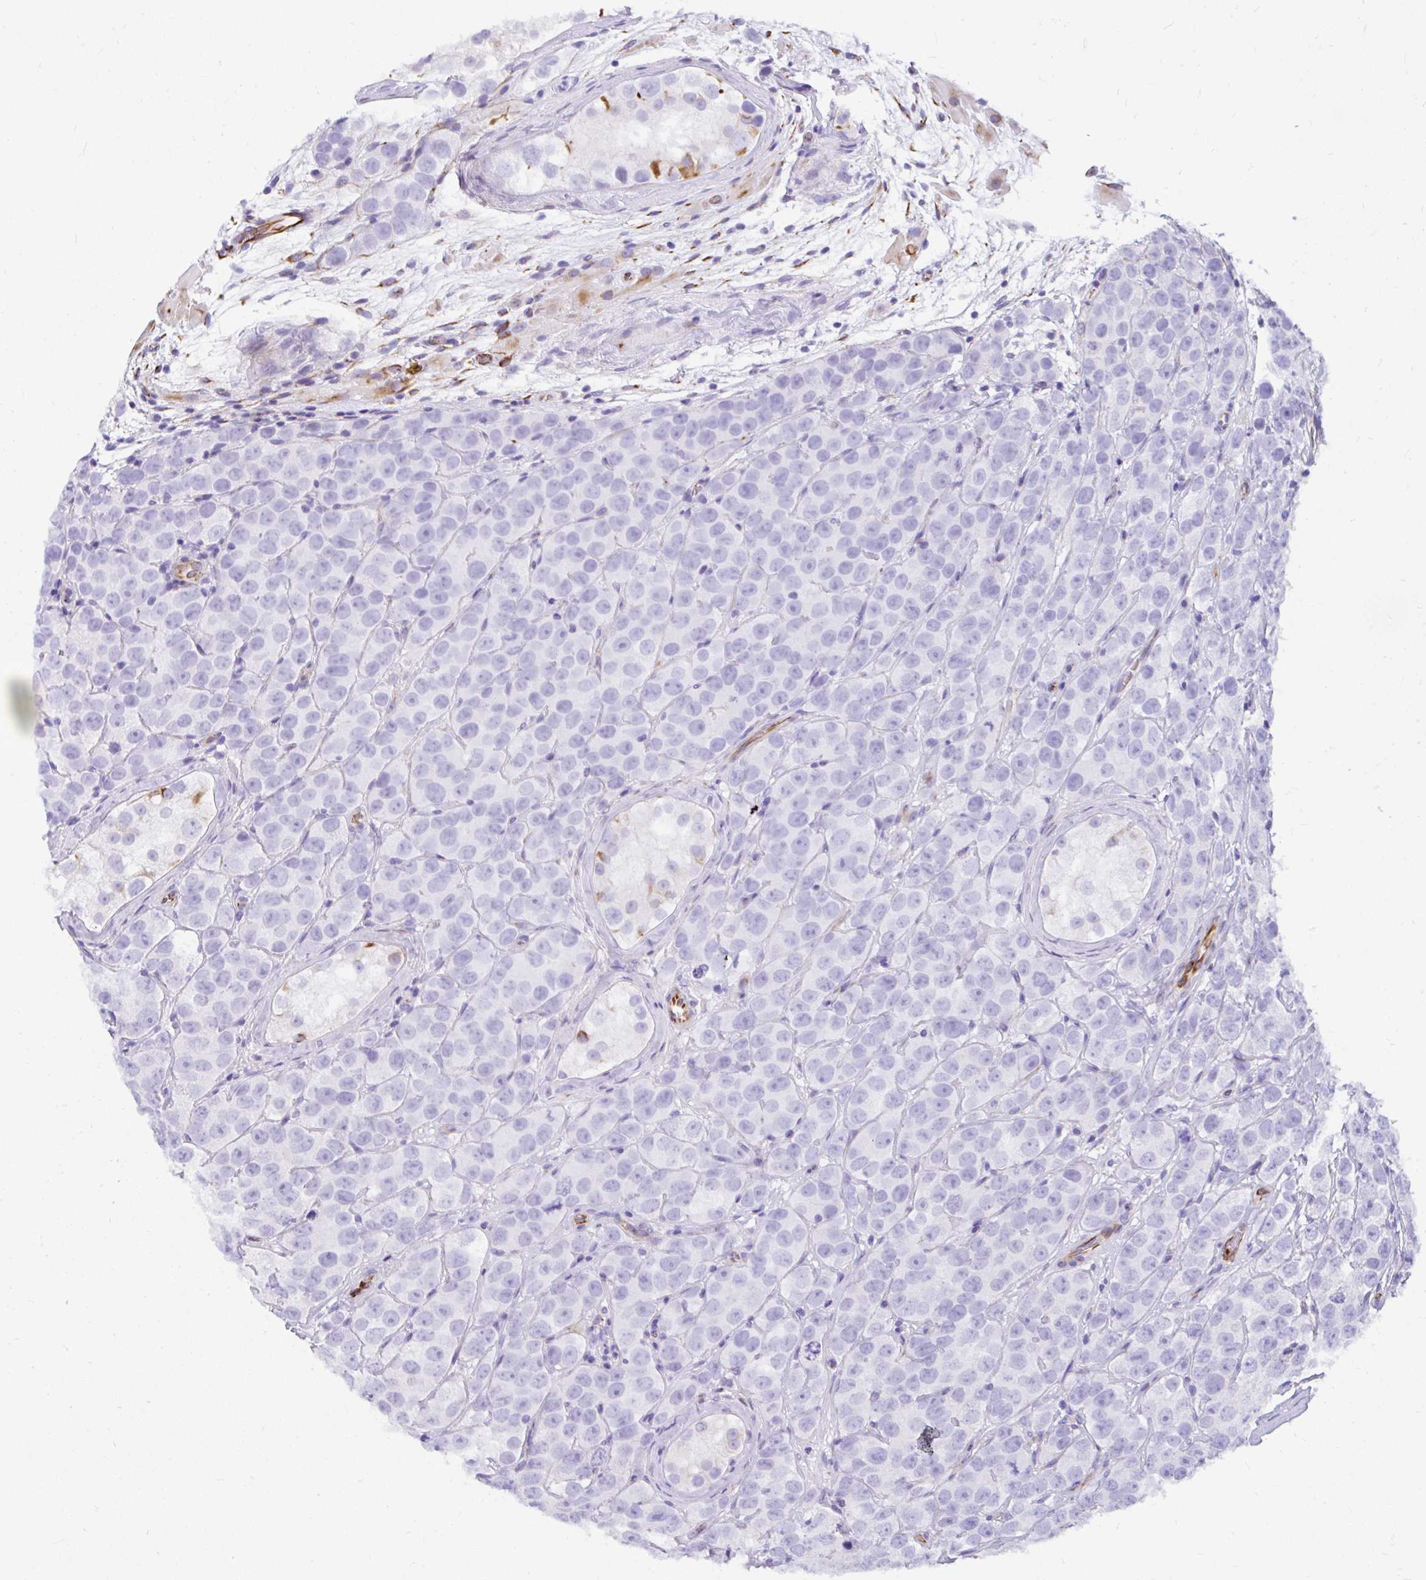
{"staining": {"intensity": "negative", "quantity": "none", "location": "none"}, "tissue": "testis cancer", "cell_type": "Tumor cells", "image_type": "cancer", "snomed": [{"axis": "morphology", "description": "Seminoma, NOS"}, {"axis": "topography", "description": "Testis"}], "caption": "Immunohistochemistry of human seminoma (testis) shows no staining in tumor cells.", "gene": "DEPDC5", "patient": {"sex": "male", "age": 28}}